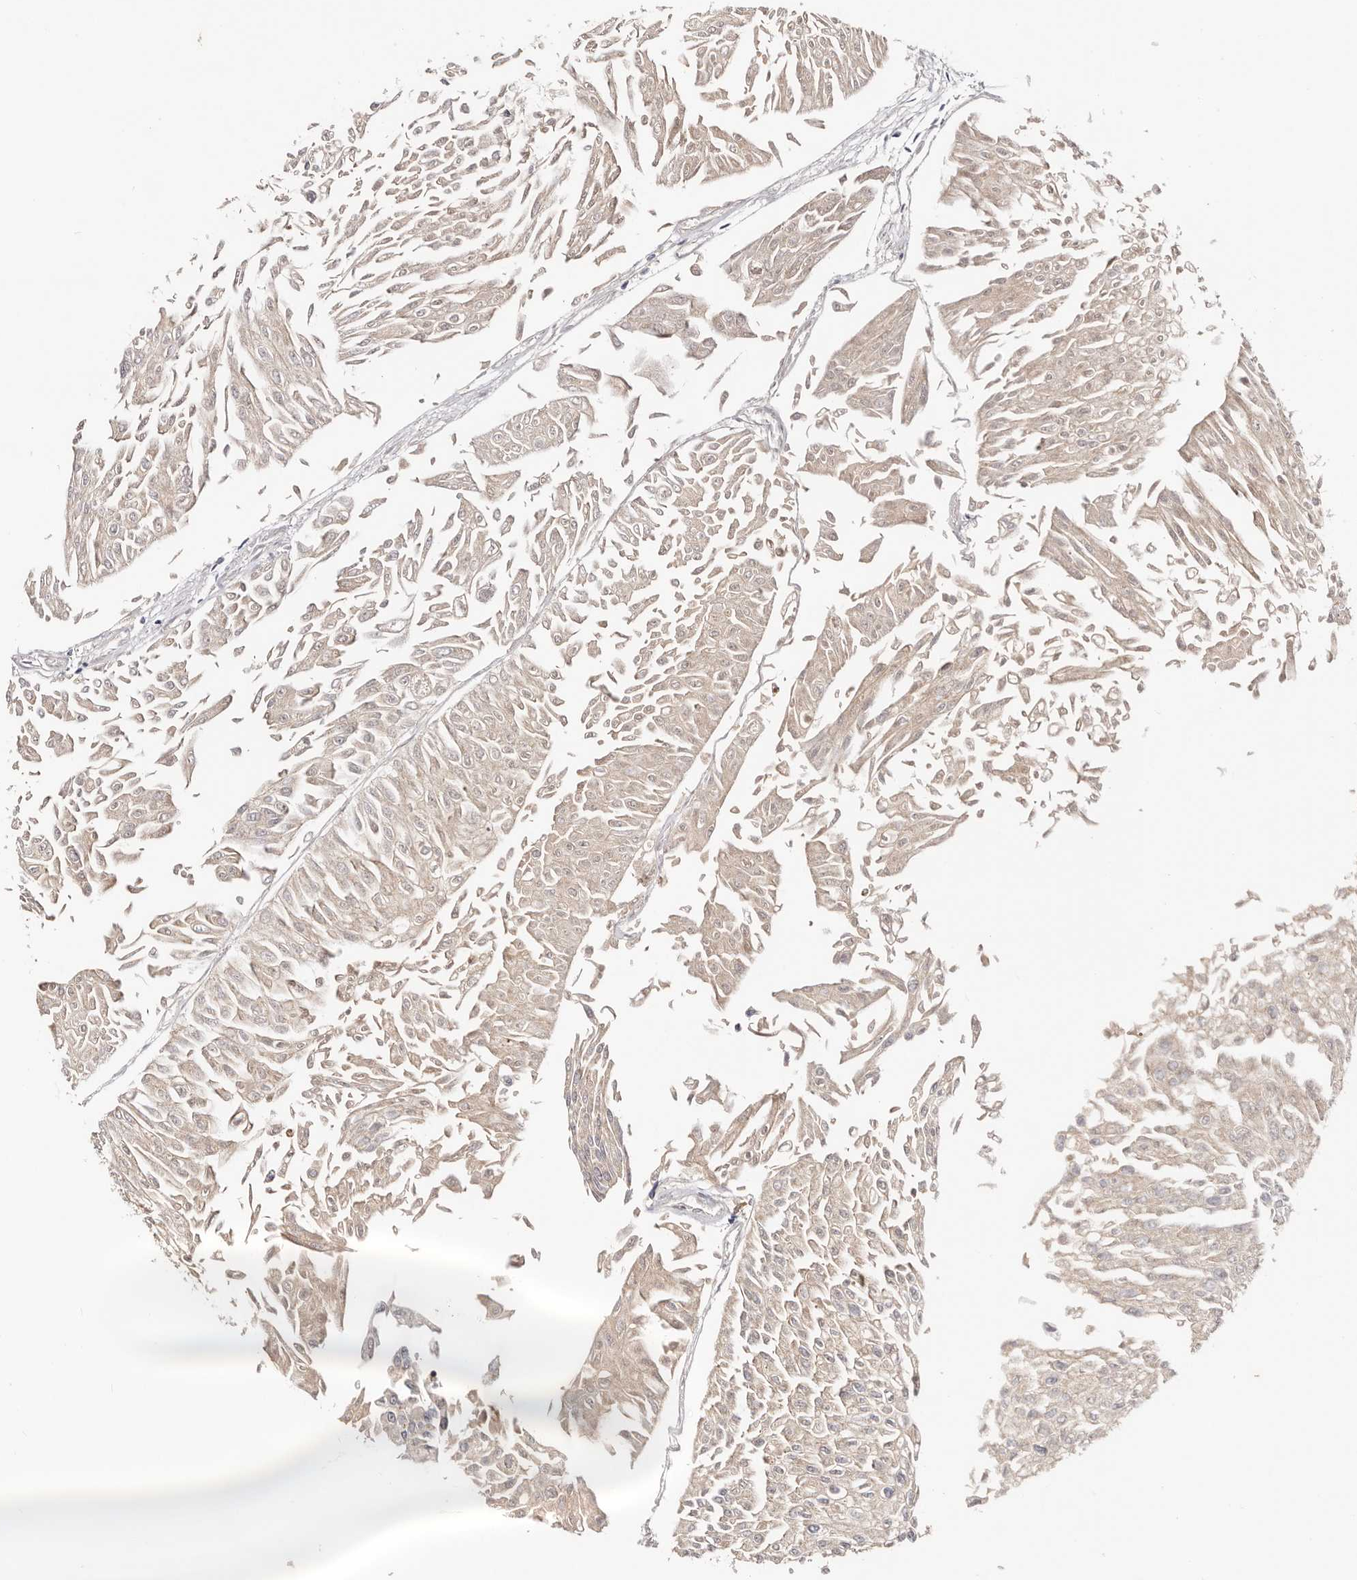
{"staining": {"intensity": "negative", "quantity": "none", "location": "none"}, "tissue": "urothelial cancer", "cell_type": "Tumor cells", "image_type": "cancer", "snomed": [{"axis": "morphology", "description": "Urothelial carcinoma, Low grade"}, {"axis": "topography", "description": "Urinary bladder"}], "caption": "Urothelial cancer stained for a protein using IHC demonstrates no expression tumor cells.", "gene": "VIPAS39", "patient": {"sex": "male", "age": 67}}